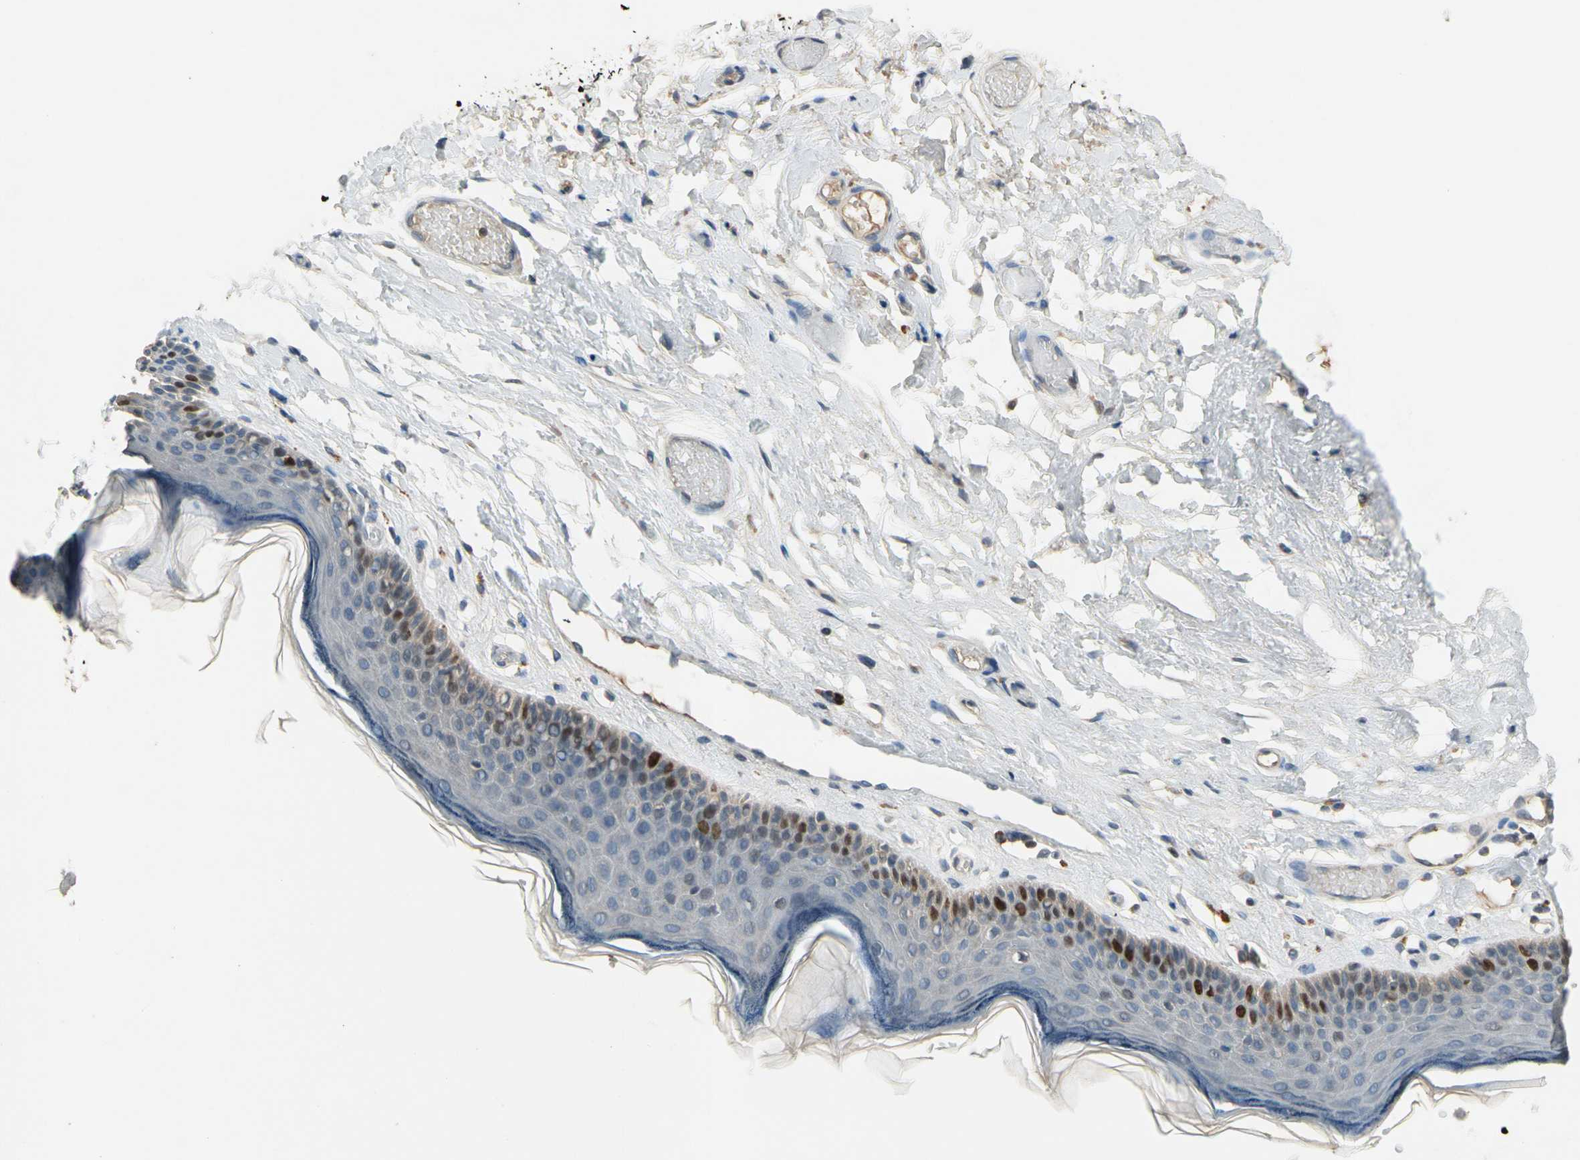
{"staining": {"intensity": "strong", "quantity": "<25%", "location": "nuclear"}, "tissue": "skin", "cell_type": "Epidermal cells", "image_type": "normal", "snomed": [{"axis": "morphology", "description": "Normal tissue, NOS"}, {"axis": "morphology", "description": "Inflammation, NOS"}, {"axis": "topography", "description": "Vulva"}], "caption": "Immunohistochemistry photomicrograph of normal human skin stained for a protein (brown), which displays medium levels of strong nuclear positivity in about <25% of epidermal cells.", "gene": "ZKSCAN3", "patient": {"sex": "female", "age": 84}}